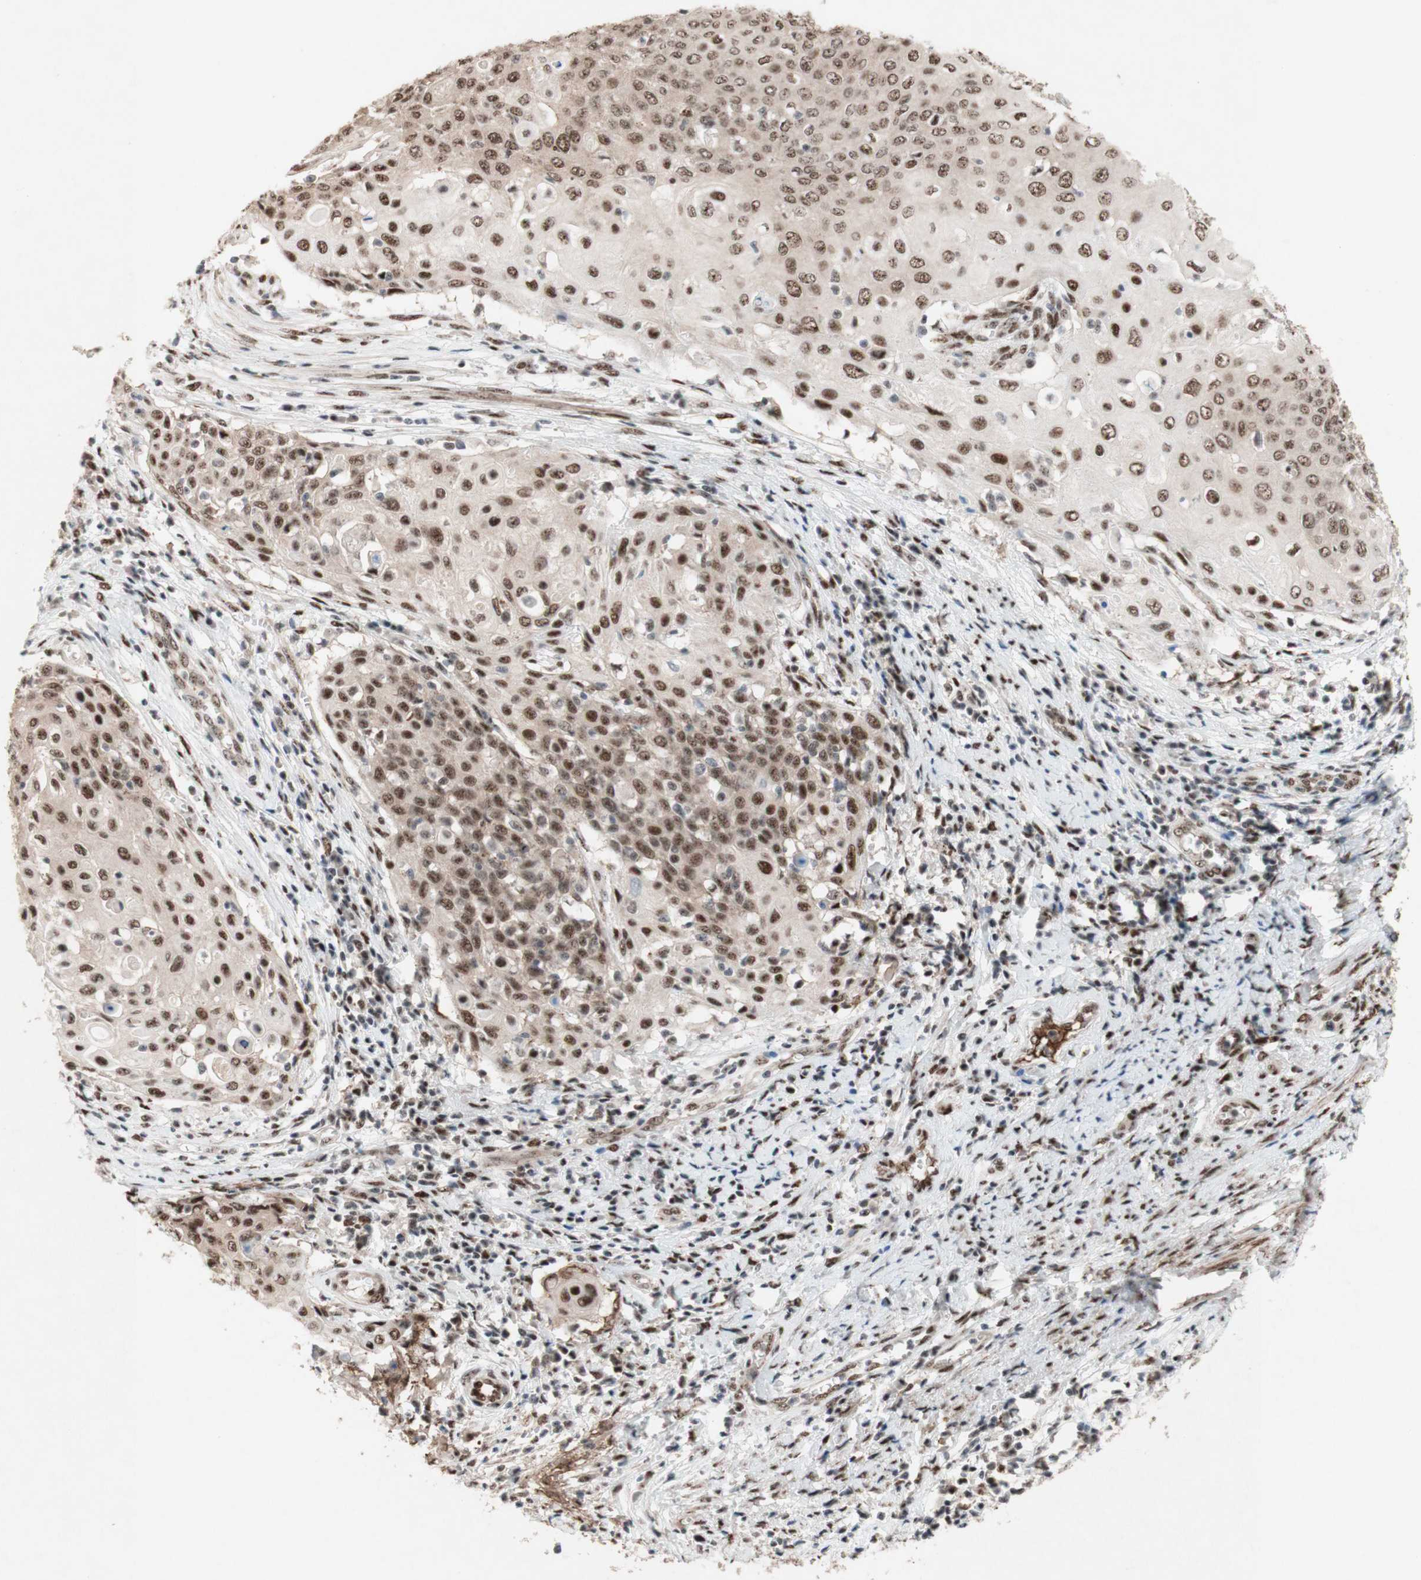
{"staining": {"intensity": "moderate", "quantity": ">75%", "location": "nuclear"}, "tissue": "cervical cancer", "cell_type": "Tumor cells", "image_type": "cancer", "snomed": [{"axis": "morphology", "description": "Squamous cell carcinoma, NOS"}, {"axis": "topography", "description": "Cervix"}], "caption": "Moderate nuclear positivity for a protein is identified in about >75% of tumor cells of squamous cell carcinoma (cervical) using IHC.", "gene": "TLE1", "patient": {"sex": "female", "age": 39}}